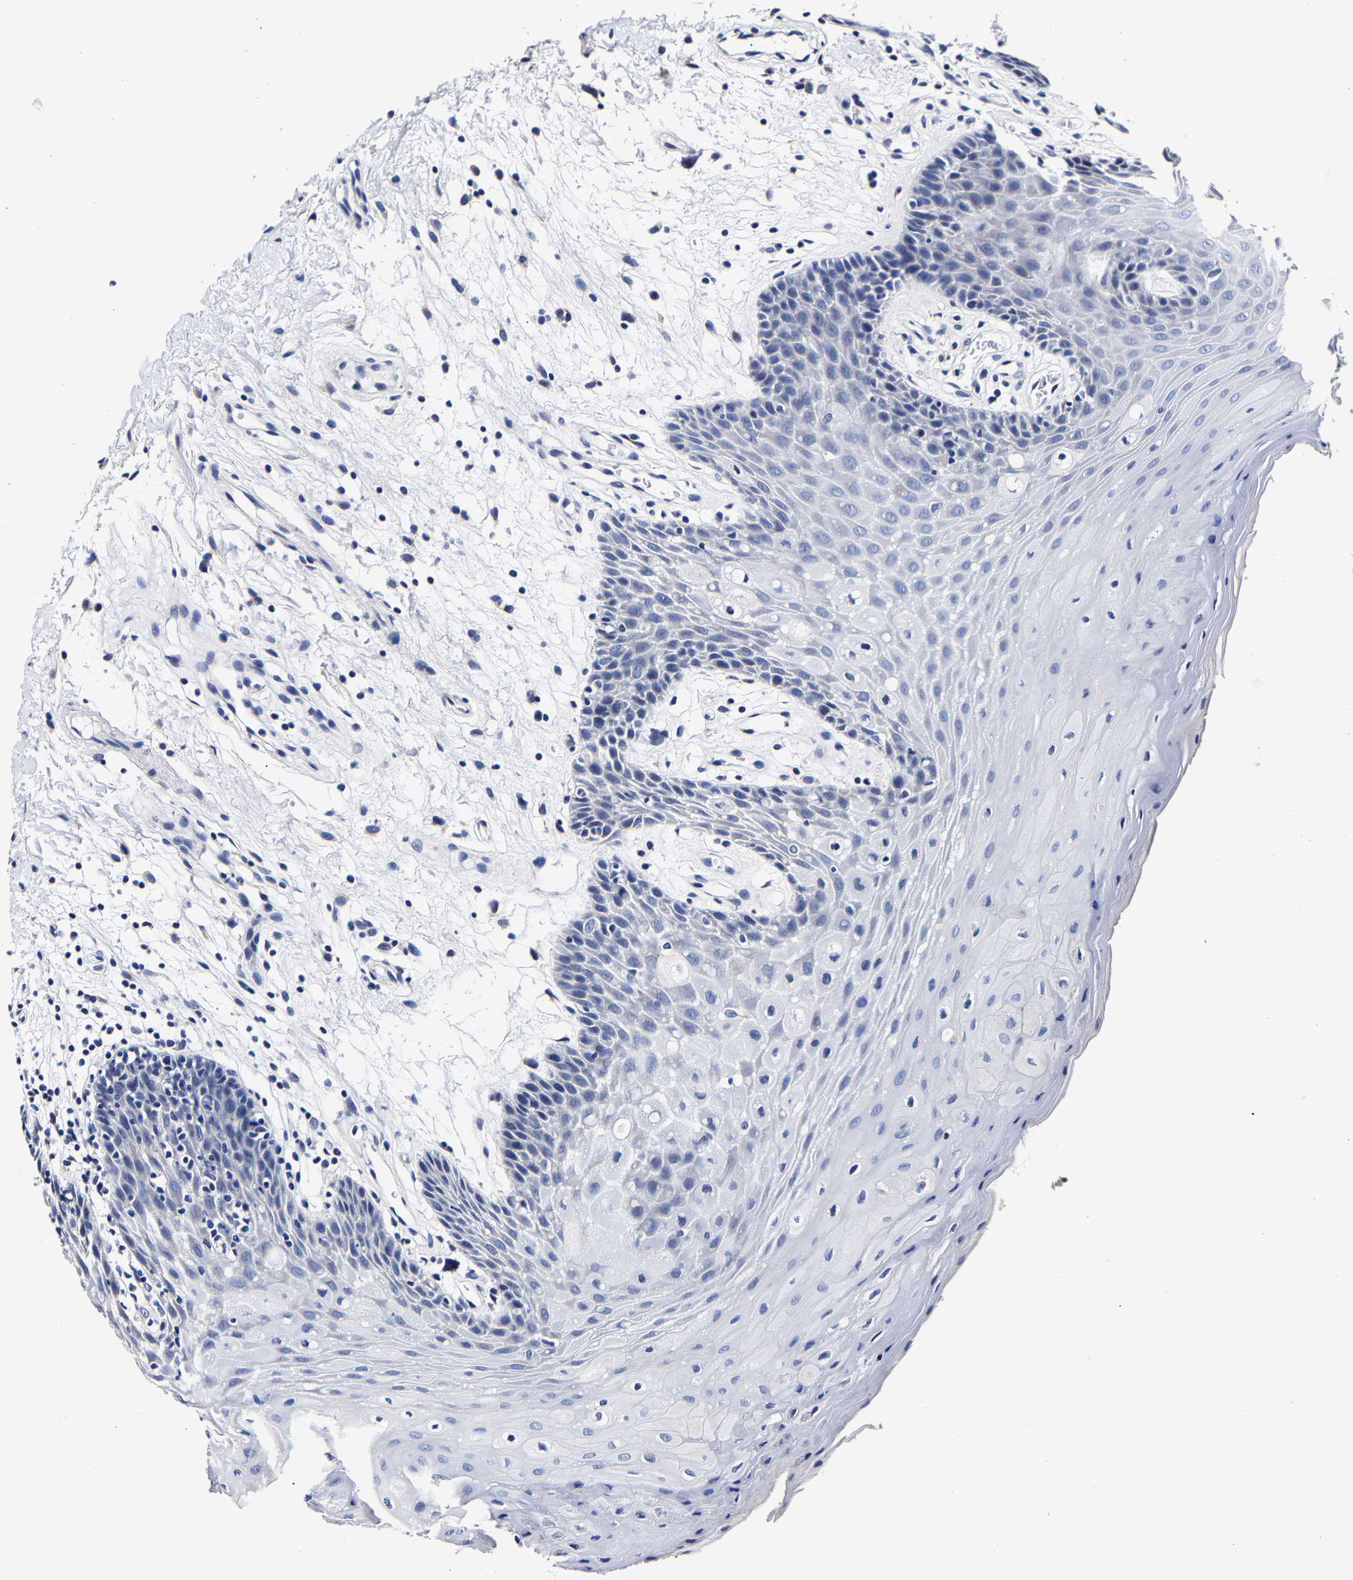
{"staining": {"intensity": "negative", "quantity": "none", "location": "none"}, "tissue": "oral mucosa", "cell_type": "Squamous epithelial cells", "image_type": "normal", "snomed": [{"axis": "morphology", "description": "Normal tissue, NOS"}, {"axis": "morphology", "description": "Squamous cell carcinoma, NOS"}, {"axis": "topography", "description": "Oral tissue"}, {"axis": "topography", "description": "Head-Neck"}], "caption": "A high-resolution micrograph shows immunohistochemistry (IHC) staining of normal oral mucosa, which reveals no significant expression in squamous epithelial cells. (DAB immunohistochemistry (IHC) visualized using brightfield microscopy, high magnification).", "gene": "AKAP4", "patient": {"sex": "male", "age": 71}}